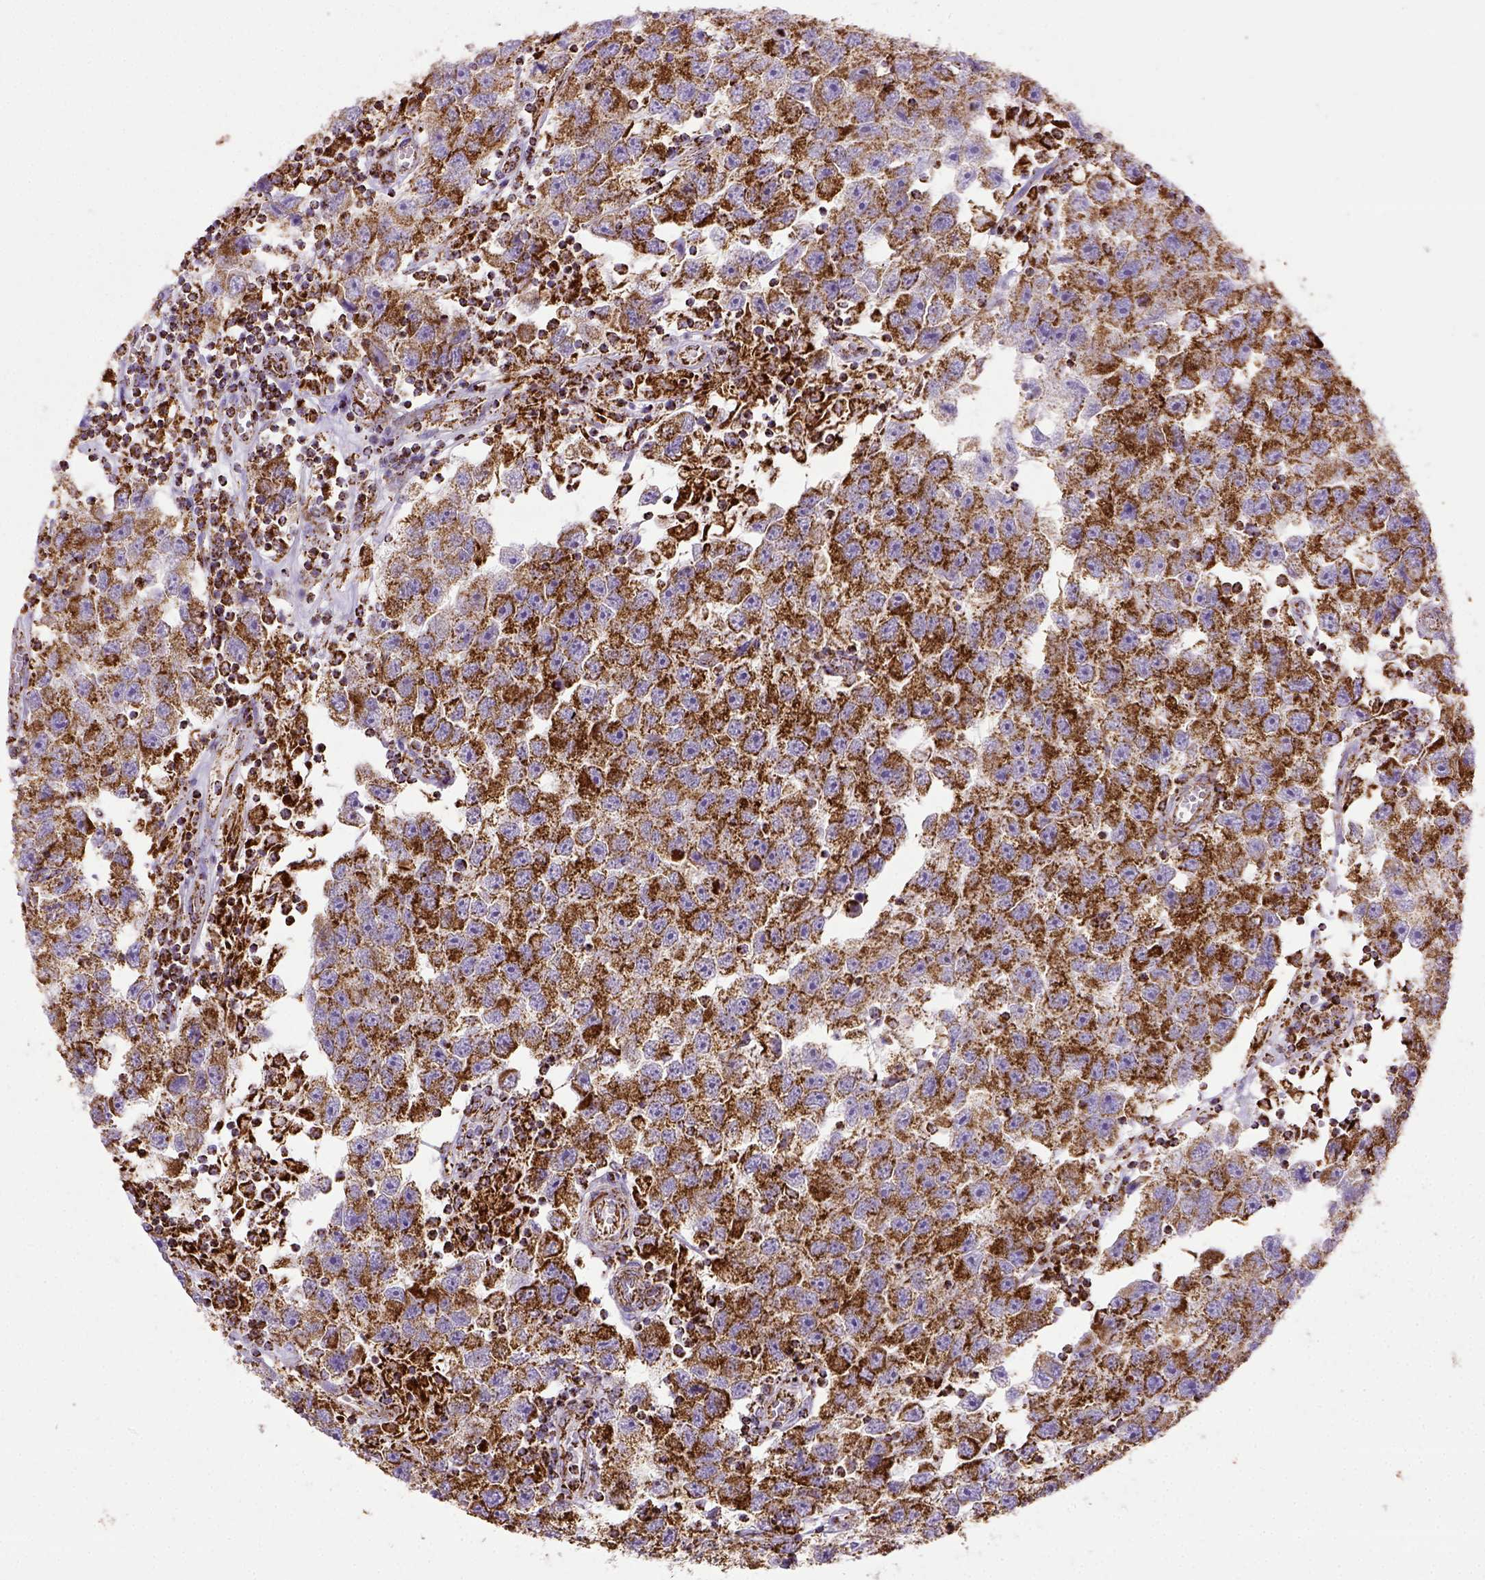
{"staining": {"intensity": "moderate", "quantity": ">75%", "location": "cytoplasmic/membranous"}, "tissue": "testis cancer", "cell_type": "Tumor cells", "image_type": "cancer", "snomed": [{"axis": "morphology", "description": "Seminoma, NOS"}, {"axis": "topography", "description": "Testis"}], "caption": "Tumor cells demonstrate medium levels of moderate cytoplasmic/membranous positivity in about >75% of cells in human testis cancer (seminoma). (brown staining indicates protein expression, while blue staining denotes nuclei).", "gene": "MT-CO1", "patient": {"sex": "male", "age": 26}}